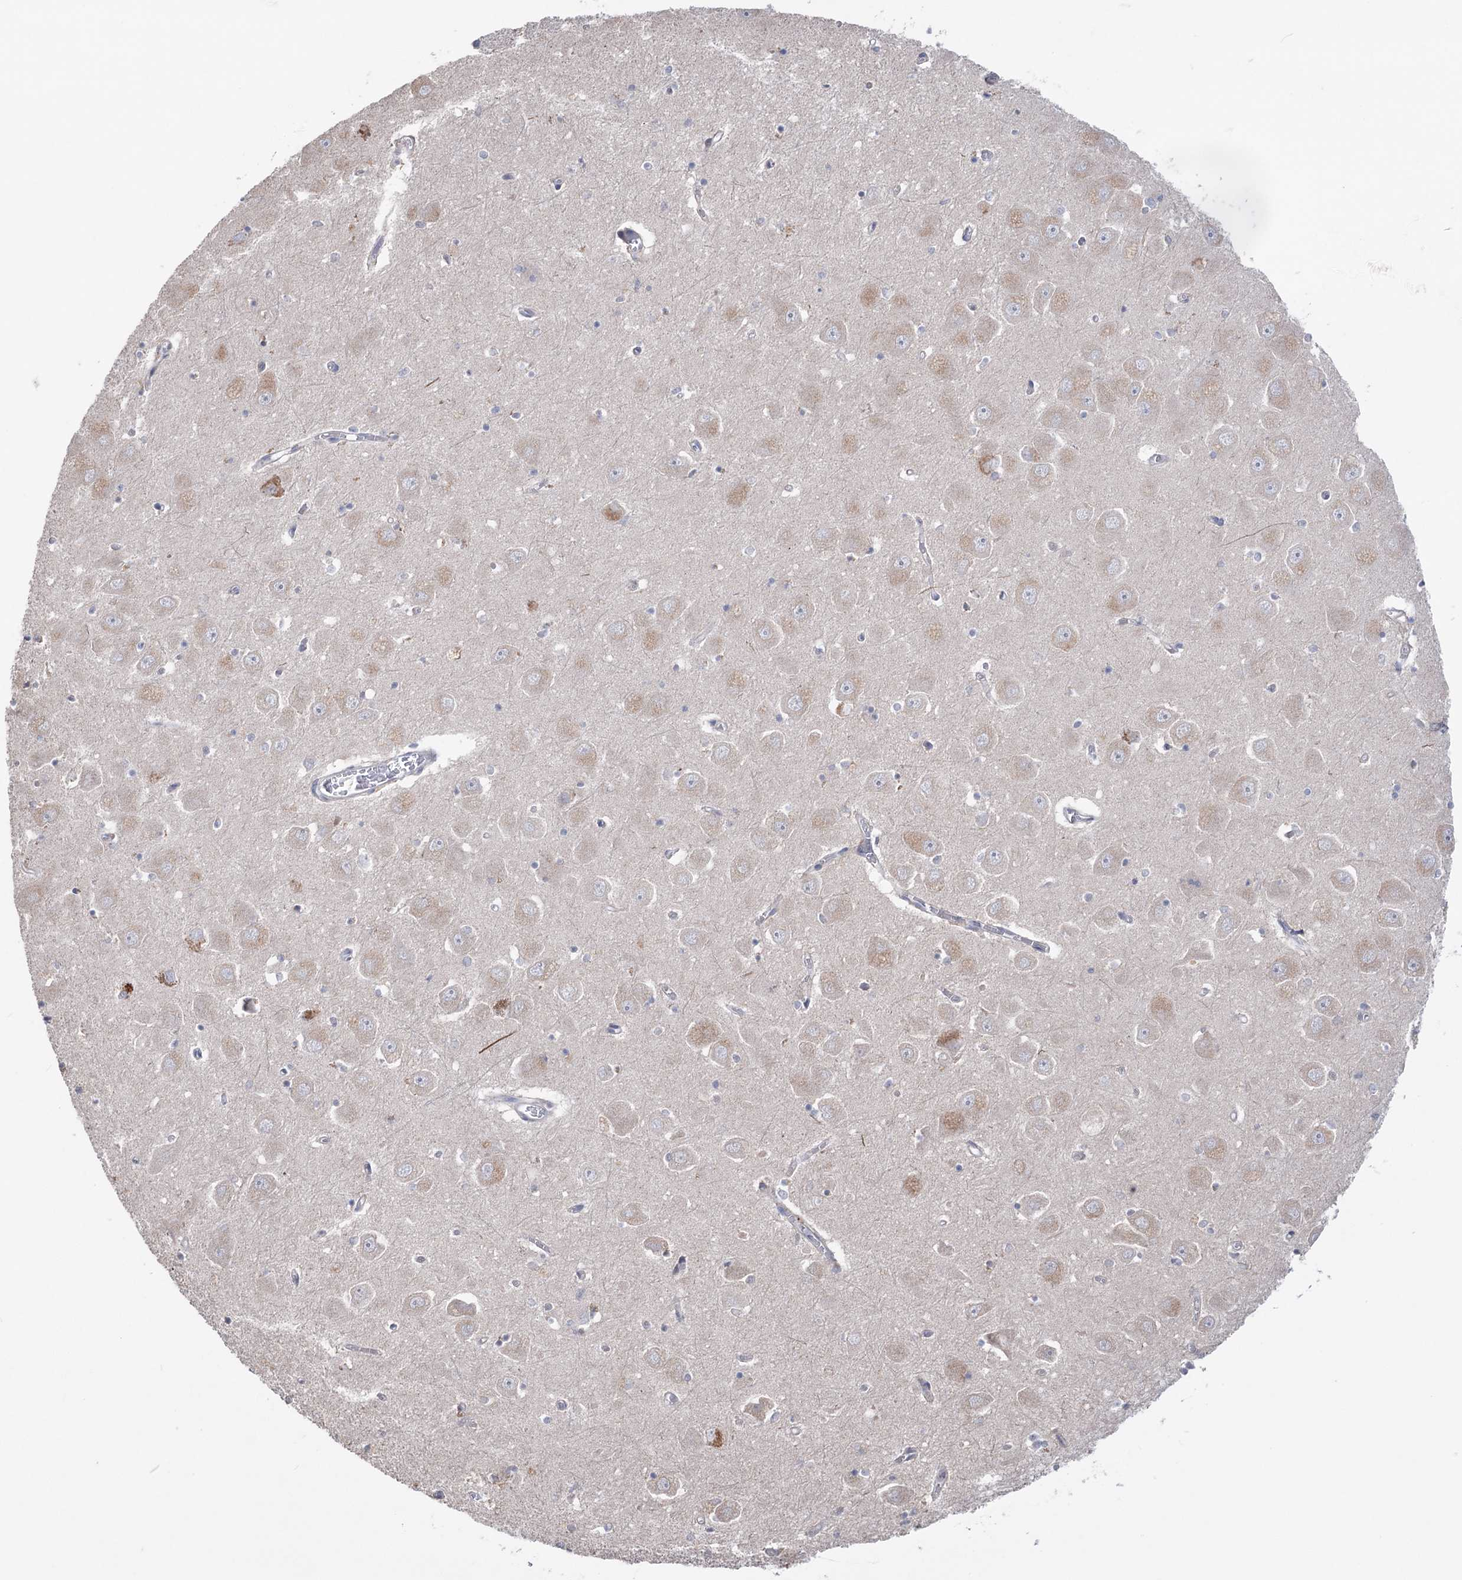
{"staining": {"intensity": "negative", "quantity": "none", "location": "none"}, "tissue": "hippocampus", "cell_type": "Glial cells", "image_type": "normal", "snomed": [{"axis": "morphology", "description": "Normal tissue, NOS"}, {"axis": "topography", "description": "Hippocampus"}], "caption": "Protein analysis of benign hippocampus demonstrates no significant staining in glial cells.", "gene": "MTCH2", "patient": {"sex": "male", "age": 70}}